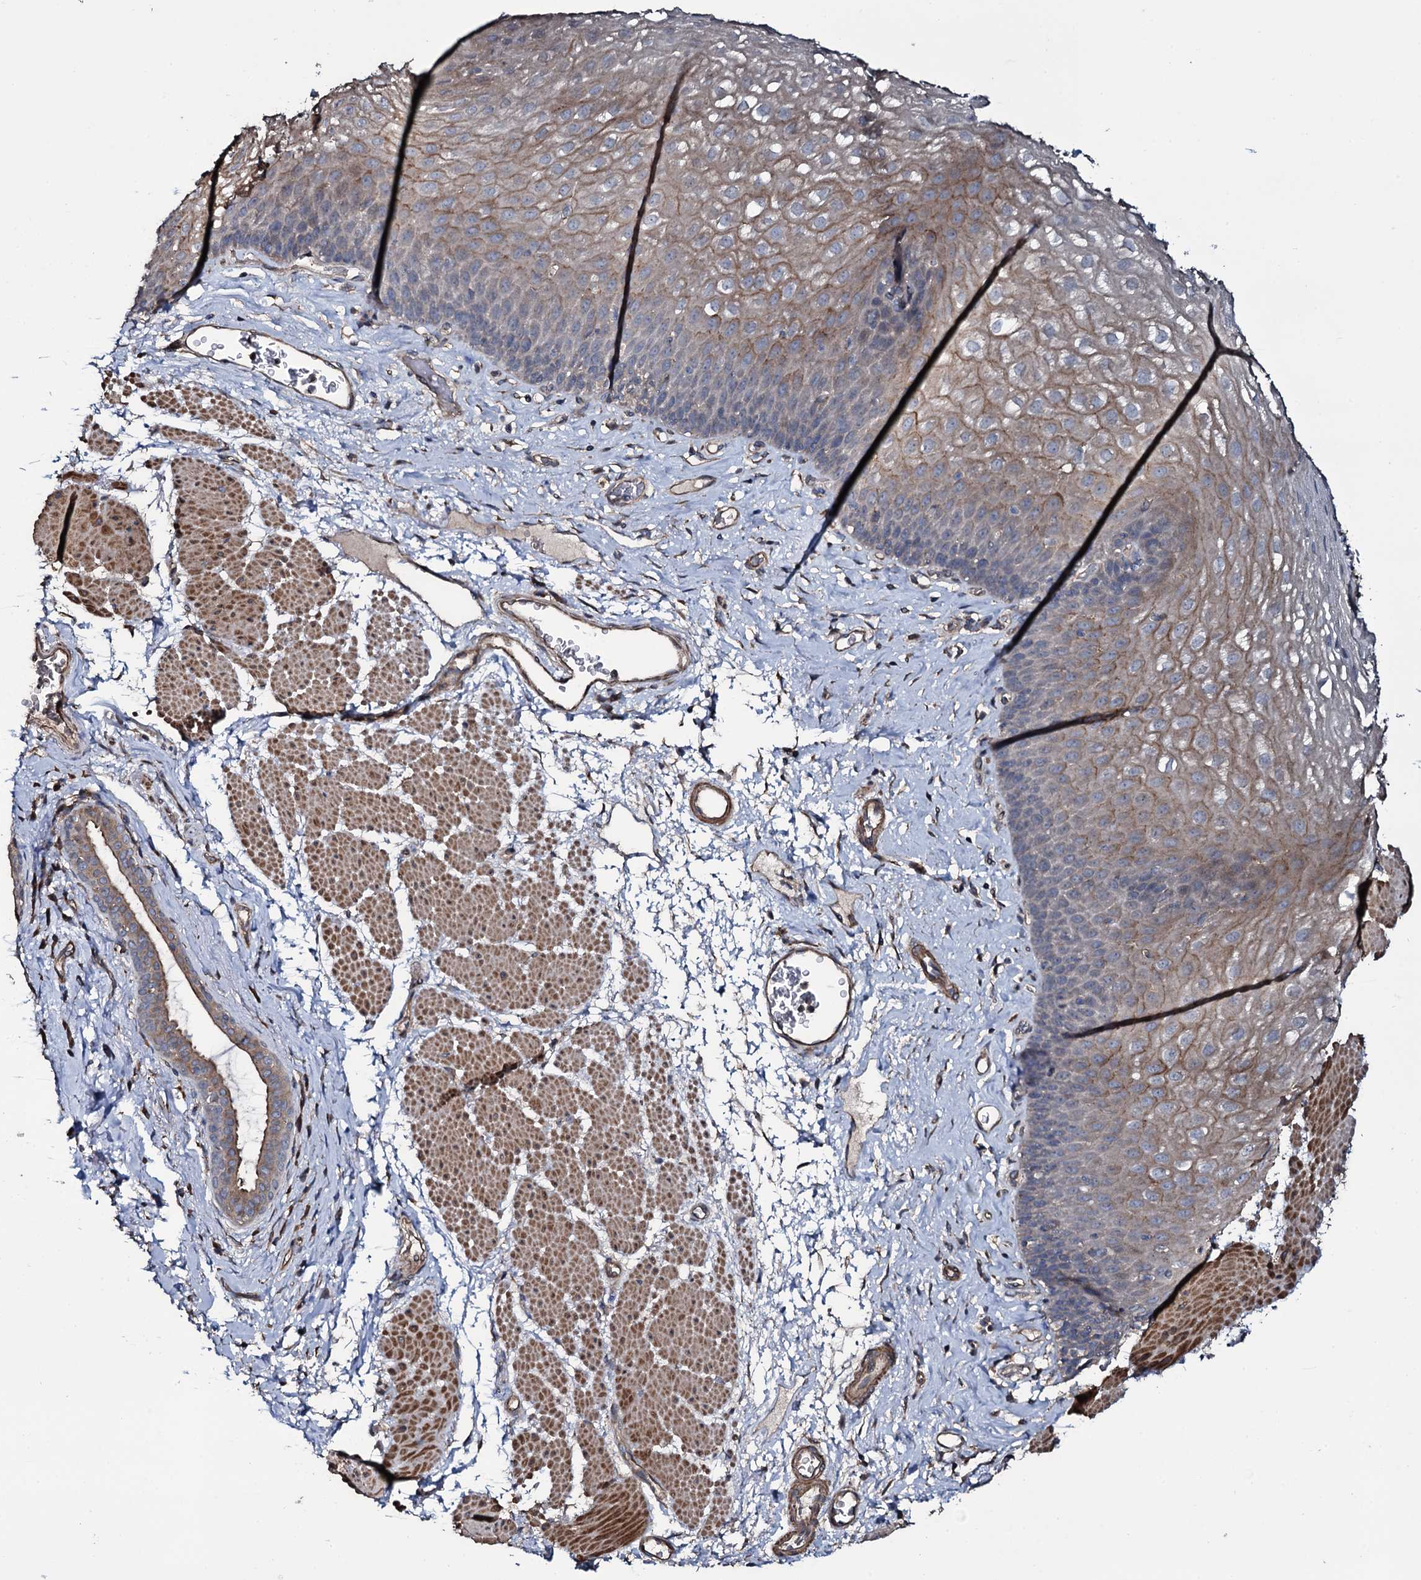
{"staining": {"intensity": "moderate", "quantity": "25%-75%", "location": "cytoplasmic/membranous"}, "tissue": "esophagus", "cell_type": "Squamous epithelial cells", "image_type": "normal", "snomed": [{"axis": "morphology", "description": "Normal tissue, NOS"}, {"axis": "topography", "description": "Esophagus"}], "caption": "This is an image of IHC staining of normal esophagus, which shows moderate staining in the cytoplasmic/membranous of squamous epithelial cells.", "gene": "WIPF3", "patient": {"sex": "female", "age": 66}}